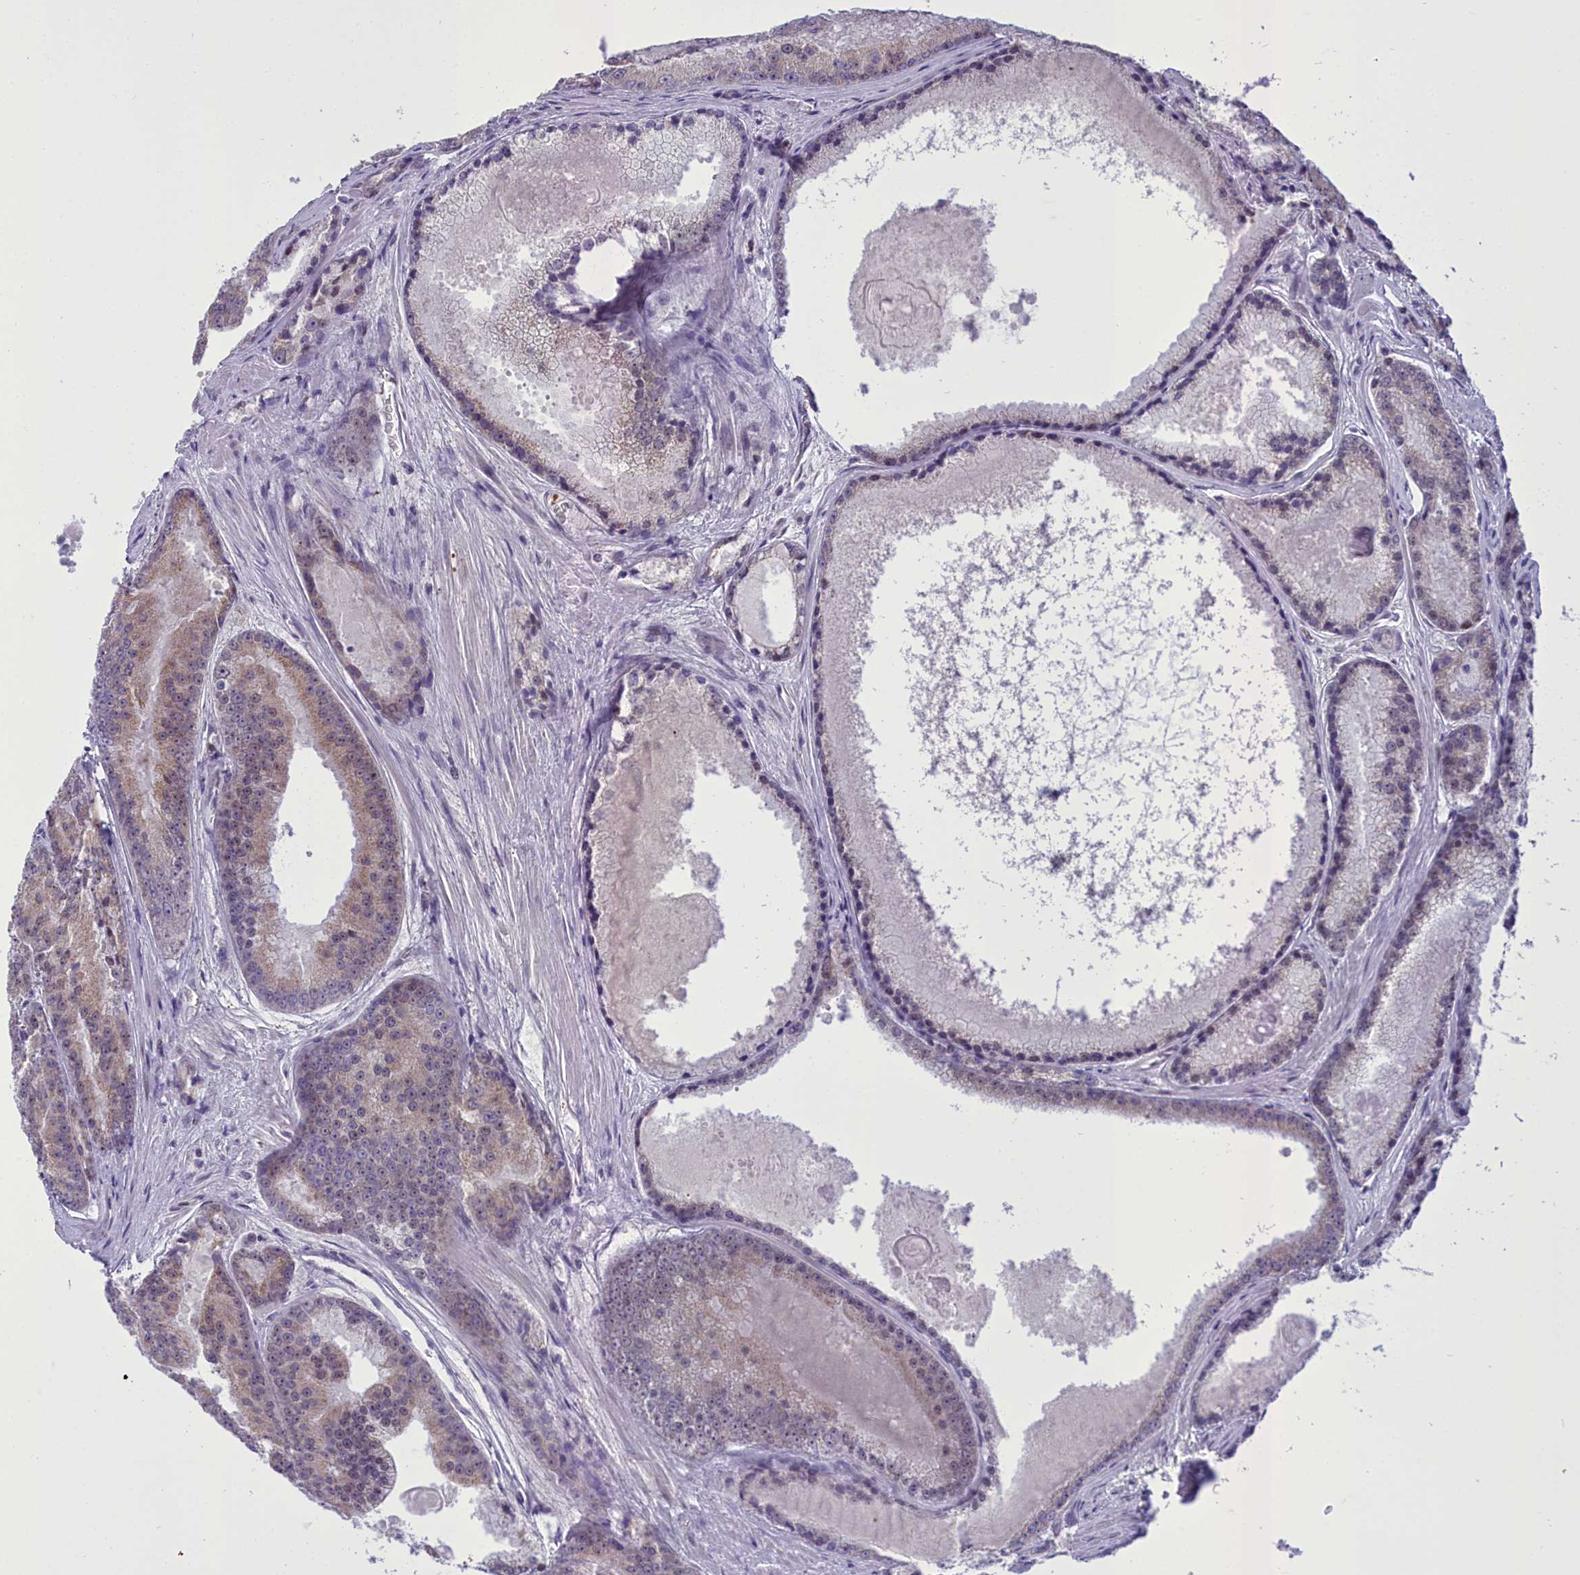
{"staining": {"intensity": "weak", "quantity": "25%-75%", "location": "cytoplasmic/membranous"}, "tissue": "prostate cancer", "cell_type": "Tumor cells", "image_type": "cancer", "snomed": [{"axis": "morphology", "description": "Adenocarcinoma, High grade"}, {"axis": "topography", "description": "Prostate"}], "caption": "The micrograph displays immunohistochemical staining of high-grade adenocarcinoma (prostate). There is weak cytoplasmic/membranous expression is seen in approximately 25%-75% of tumor cells.", "gene": "B9D2", "patient": {"sex": "male", "age": 61}}